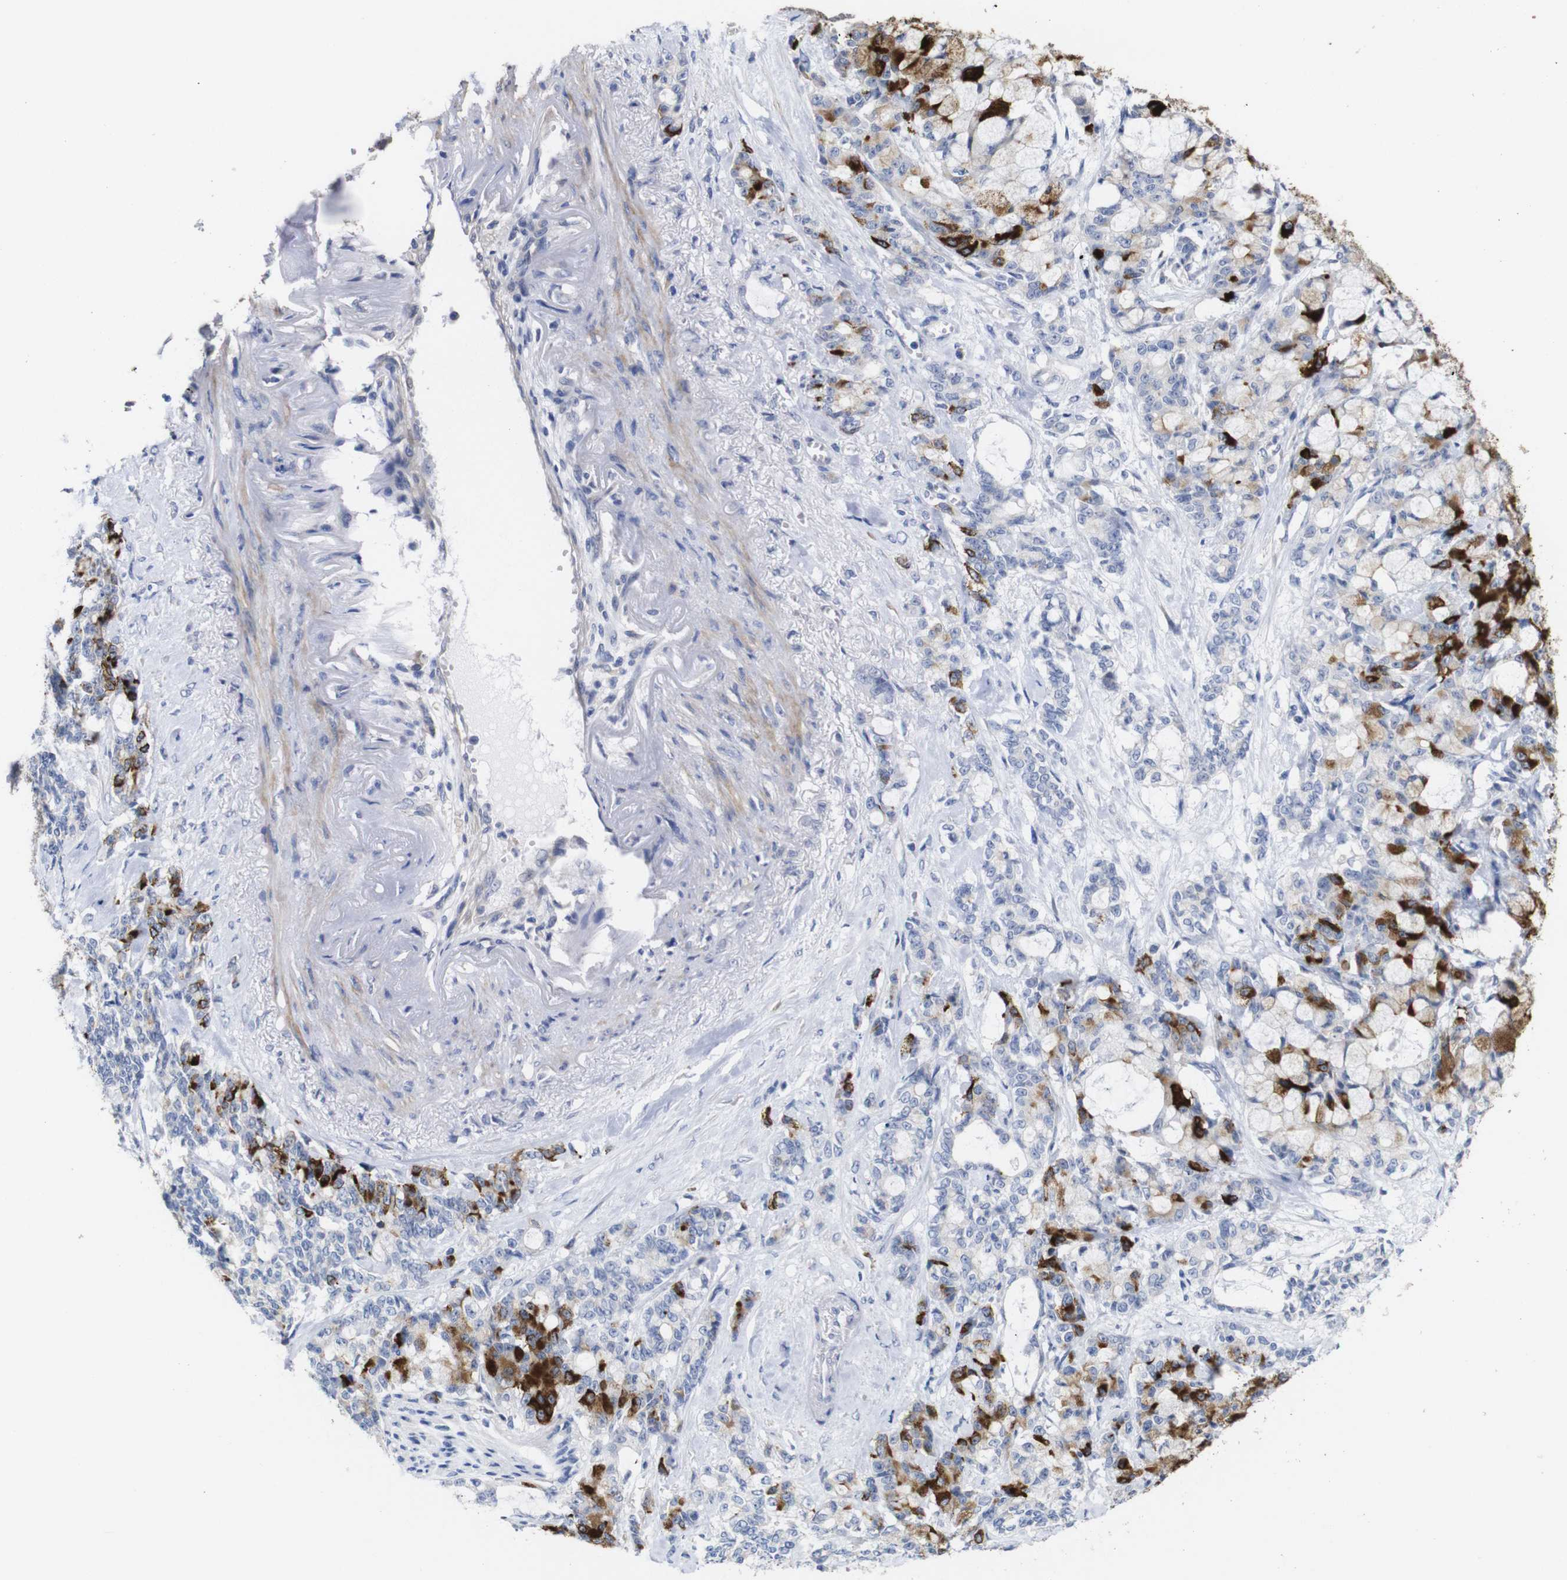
{"staining": {"intensity": "strong", "quantity": "<25%", "location": "cytoplasmic/membranous"}, "tissue": "pancreatic cancer", "cell_type": "Tumor cells", "image_type": "cancer", "snomed": [{"axis": "morphology", "description": "Adenocarcinoma, NOS"}, {"axis": "topography", "description": "Pancreas"}], "caption": "Human pancreatic cancer (adenocarcinoma) stained with a brown dye reveals strong cytoplasmic/membranous positive positivity in approximately <25% of tumor cells.", "gene": "TCEAL9", "patient": {"sex": "female", "age": 73}}